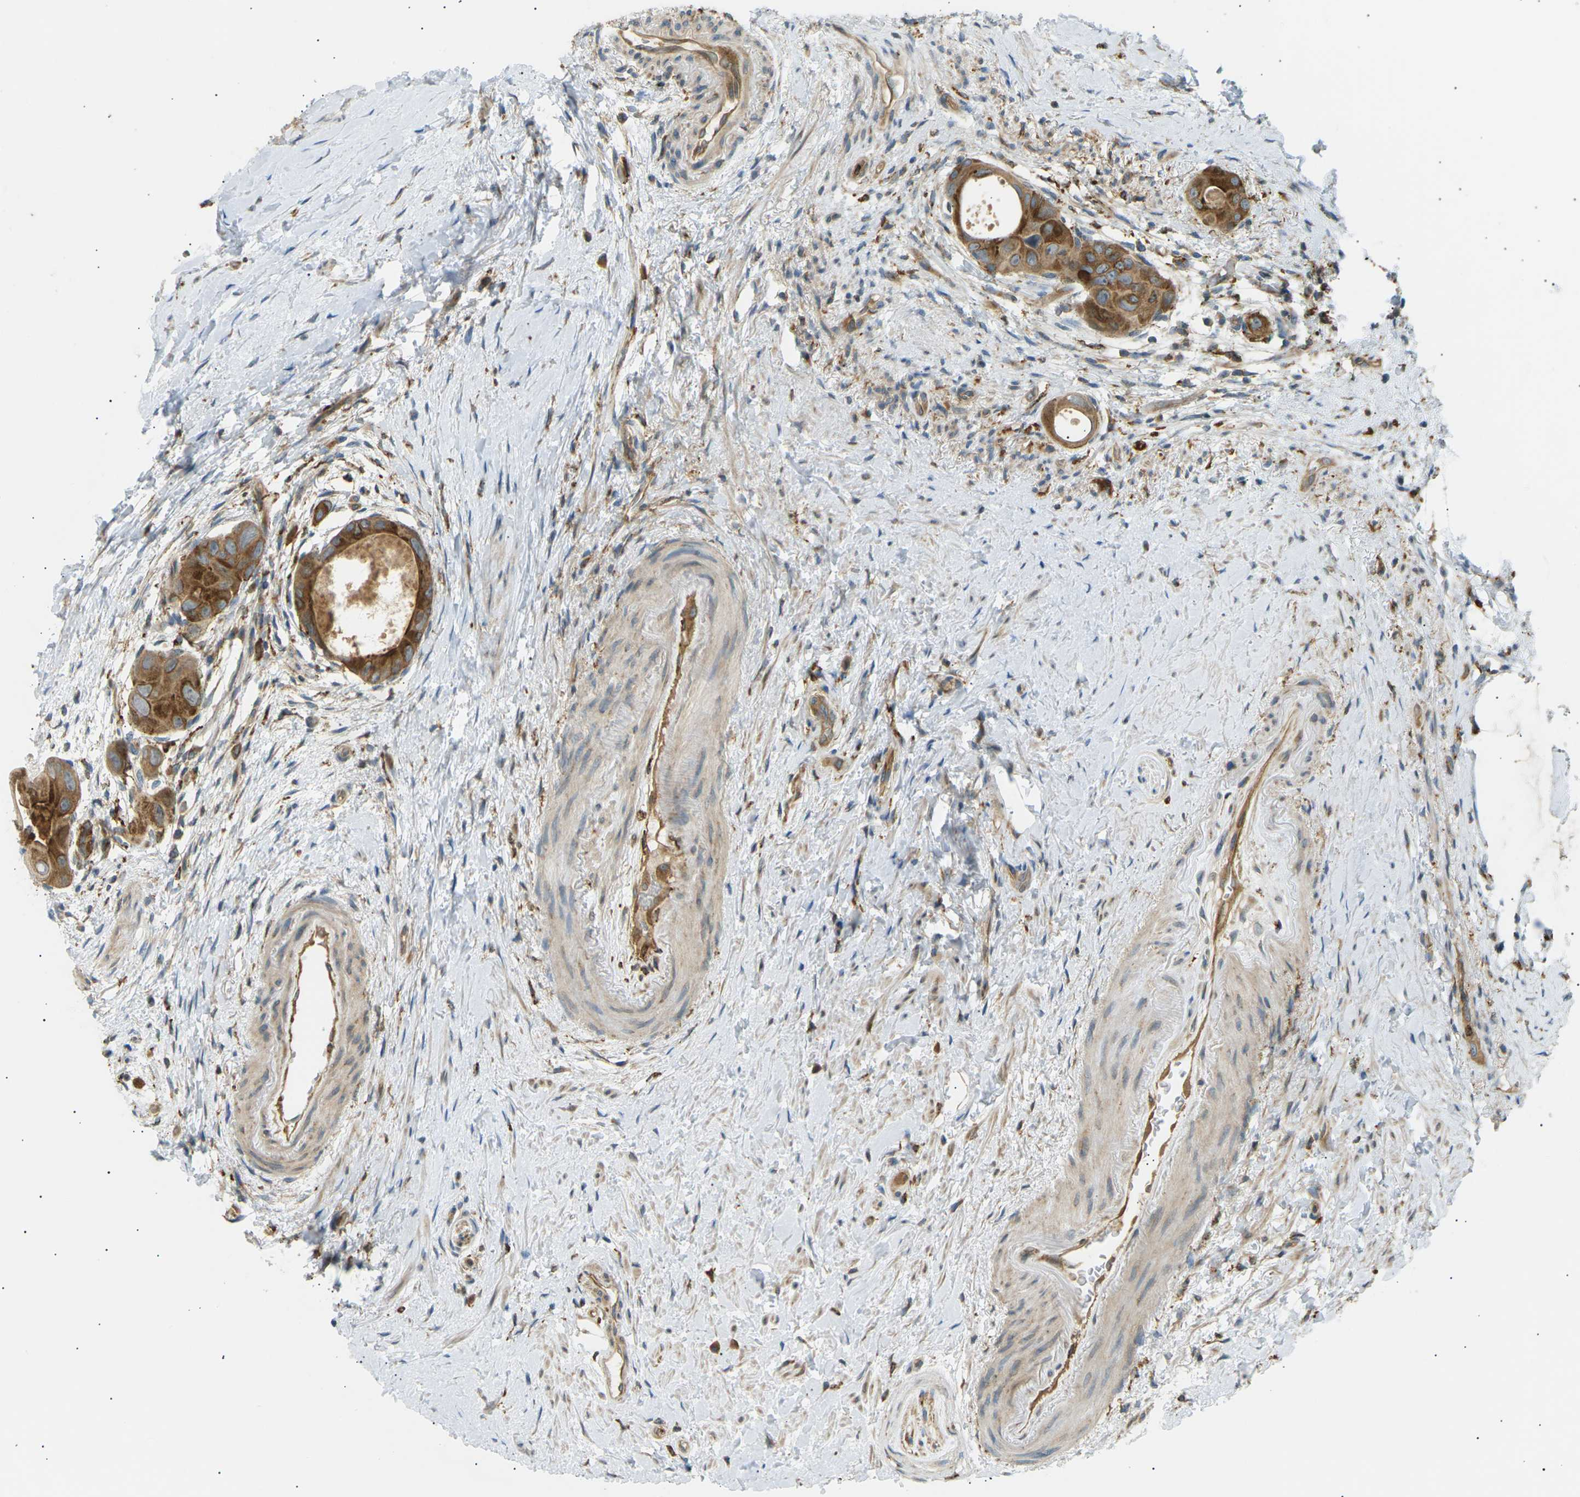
{"staining": {"intensity": "moderate", "quantity": ">75%", "location": "cytoplasmic/membranous"}, "tissue": "colorectal cancer", "cell_type": "Tumor cells", "image_type": "cancer", "snomed": [{"axis": "morphology", "description": "Adenocarcinoma, NOS"}, {"axis": "topography", "description": "Rectum"}], "caption": "A brown stain labels moderate cytoplasmic/membranous staining of a protein in colorectal cancer (adenocarcinoma) tumor cells.", "gene": "CDK17", "patient": {"sex": "male", "age": 51}}